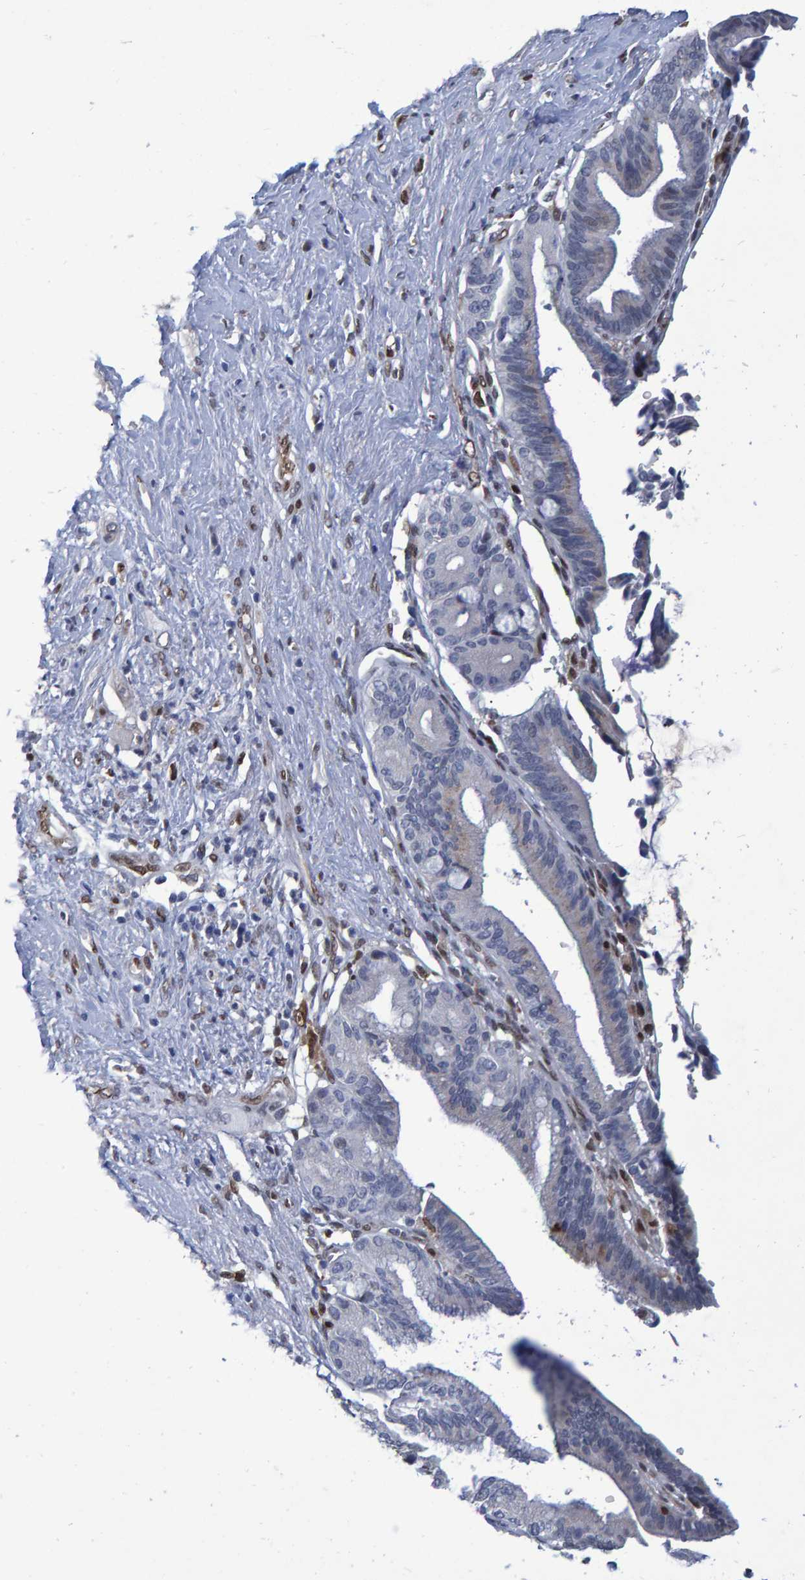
{"staining": {"intensity": "negative", "quantity": "none", "location": "none"}, "tissue": "pancreatic cancer", "cell_type": "Tumor cells", "image_type": "cancer", "snomed": [{"axis": "morphology", "description": "Adenocarcinoma, NOS"}, {"axis": "topography", "description": "Pancreas"}], "caption": "High magnification brightfield microscopy of pancreatic adenocarcinoma stained with DAB (brown) and counterstained with hematoxylin (blue): tumor cells show no significant expression.", "gene": "QKI", "patient": {"sex": "male", "age": 59}}